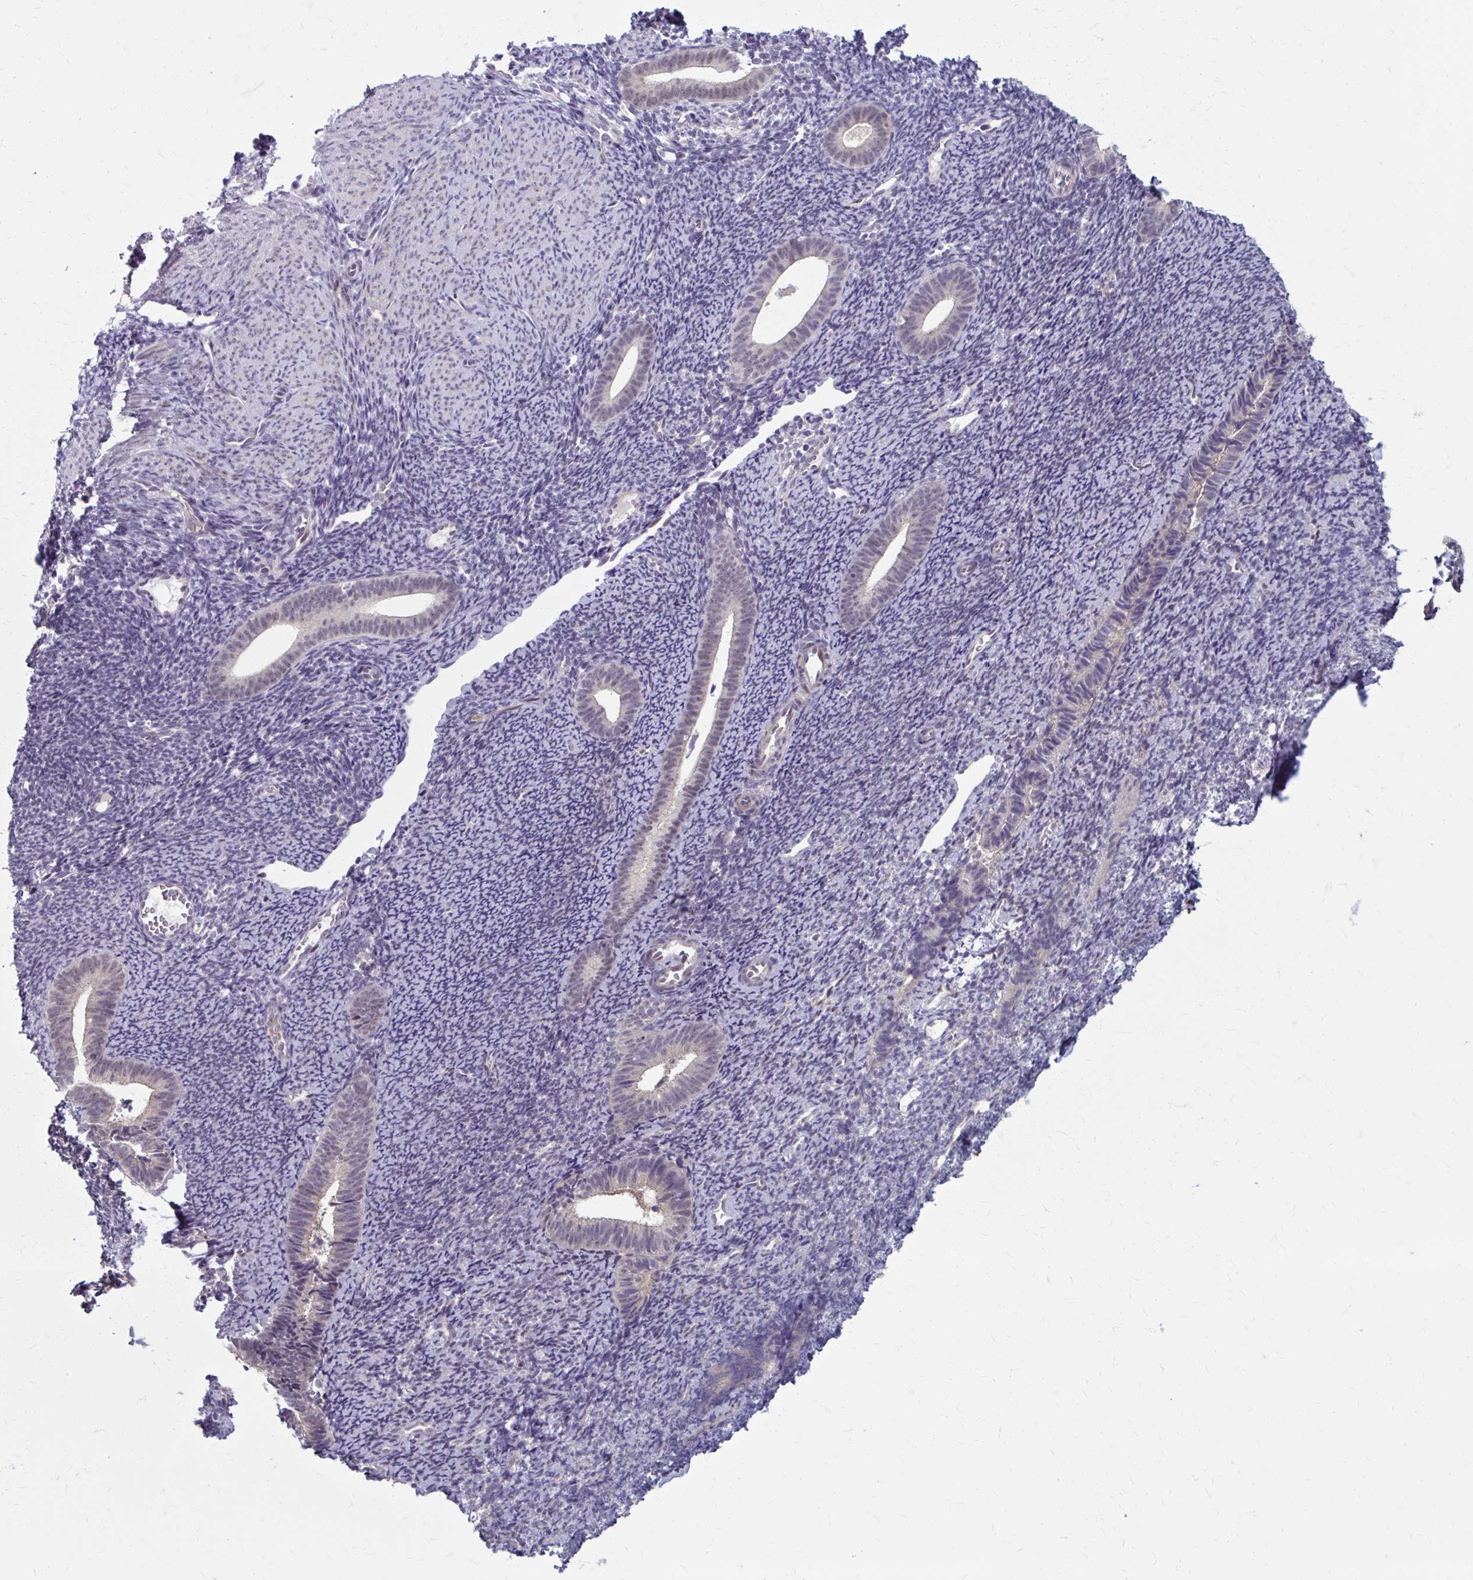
{"staining": {"intensity": "weak", "quantity": "<25%", "location": "nuclear"}, "tissue": "endometrium", "cell_type": "Cells in endometrial stroma", "image_type": "normal", "snomed": [{"axis": "morphology", "description": "Normal tissue, NOS"}, {"axis": "topography", "description": "Endometrium"}], "caption": "Cells in endometrial stroma are negative for brown protein staining in unremarkable endometrium. (DAB immunohistochemistry (IHC) visualized using brightfield microscopy, high magnification).", "gene": "ZNF555", "patient": {"sex": "female", "age": 39}}